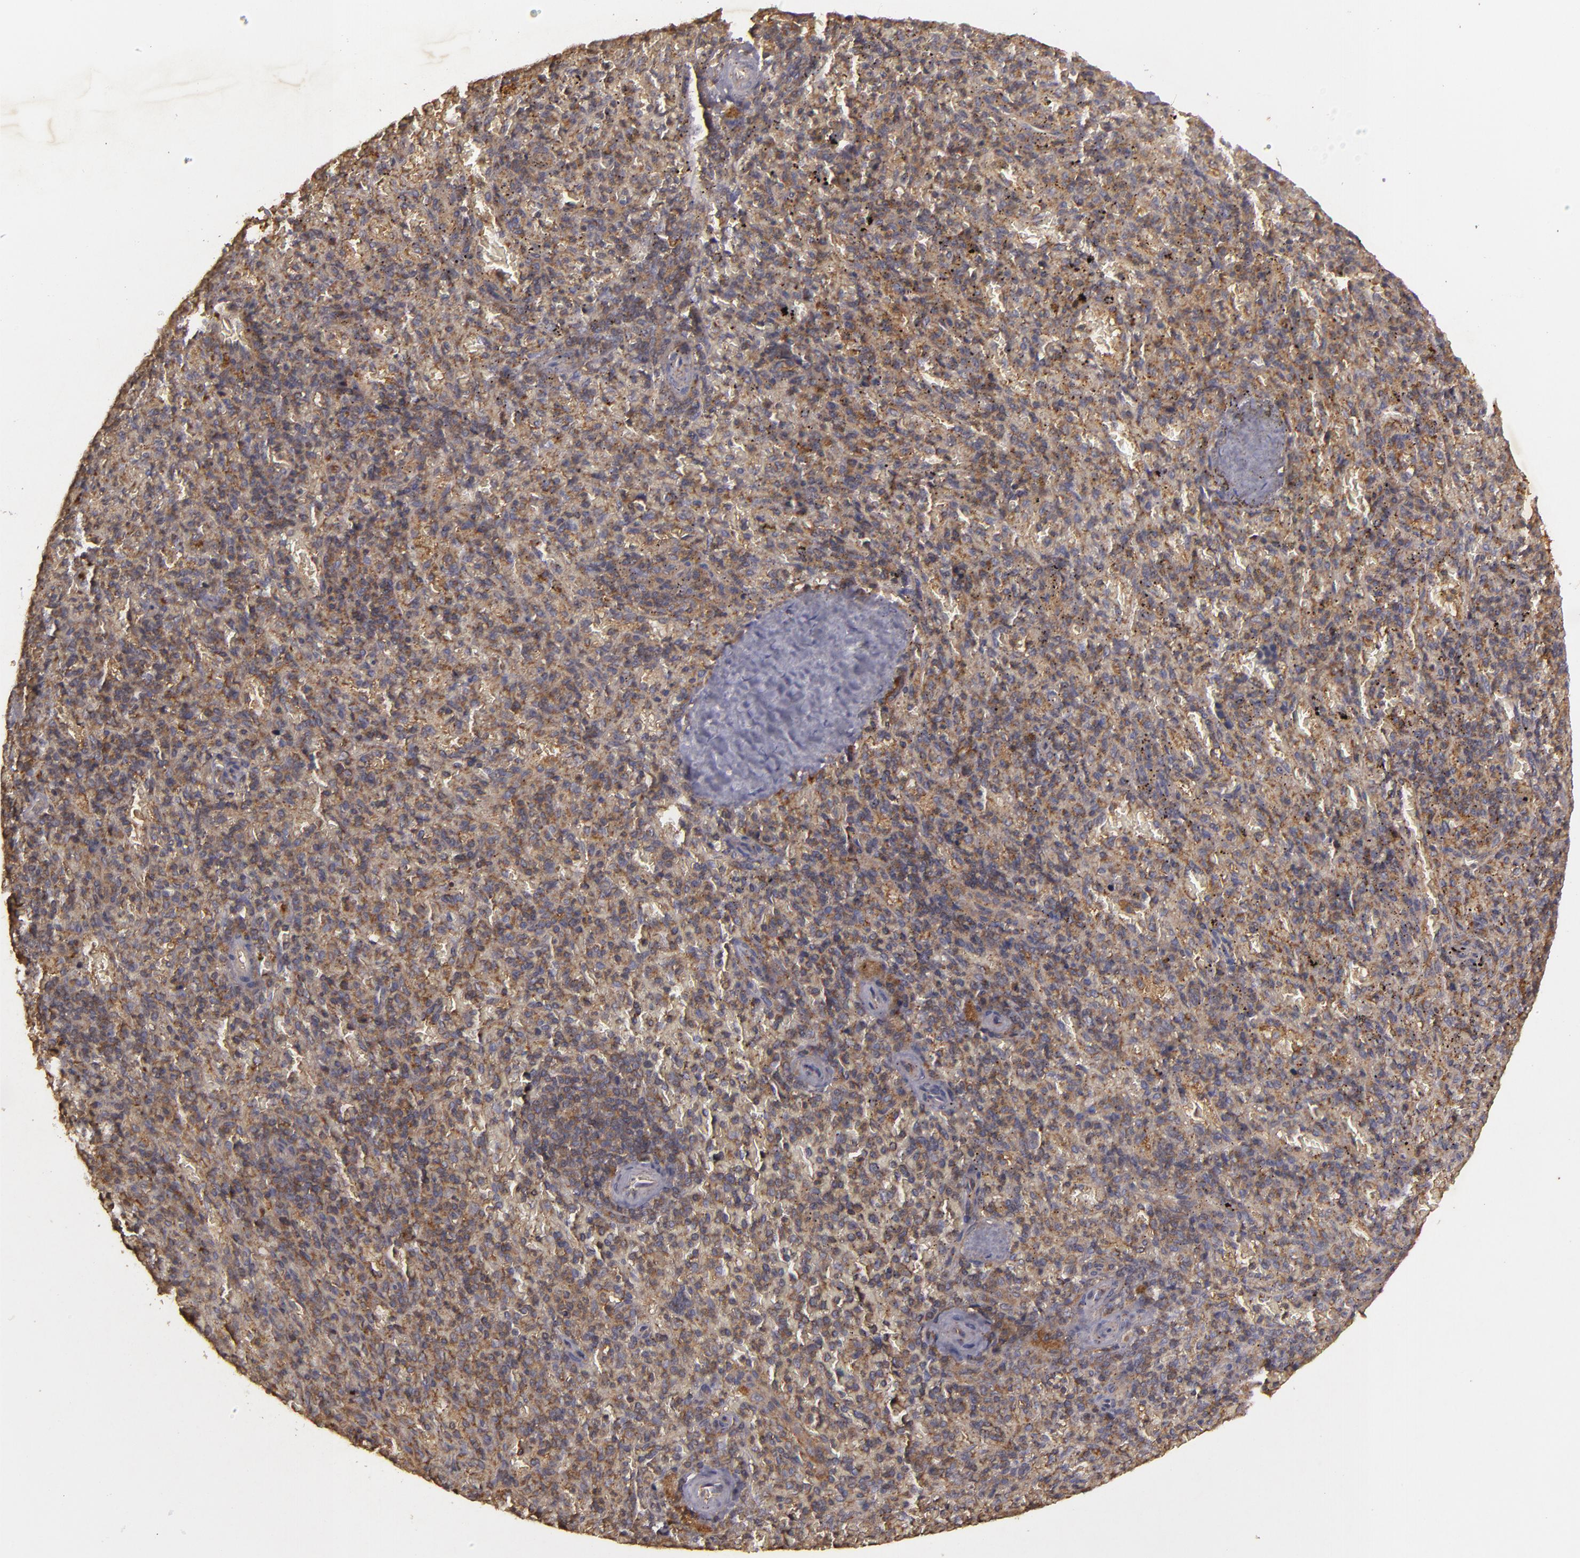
{"staining": {"intensity": "strong", "quantity": ">75%", "location": "cytoplasmic/membranous"}, "tissue": "spleen", "cell_type": "Cells in red pulp", "image_type": "normal", "snomed": [{"axis": "morphology", "description": "Normal tissue, NOS"}, {"axis": "topography", "description": "Spleen"}], "caption": "IHC of normal spleen displays high levels of strong cytoplasmic/membranous expression in about >75% of cells in red pulp. Nuclei are stained in blue.", "gene": "HRAS", "patient": {"sex": "female", "age": 50}}